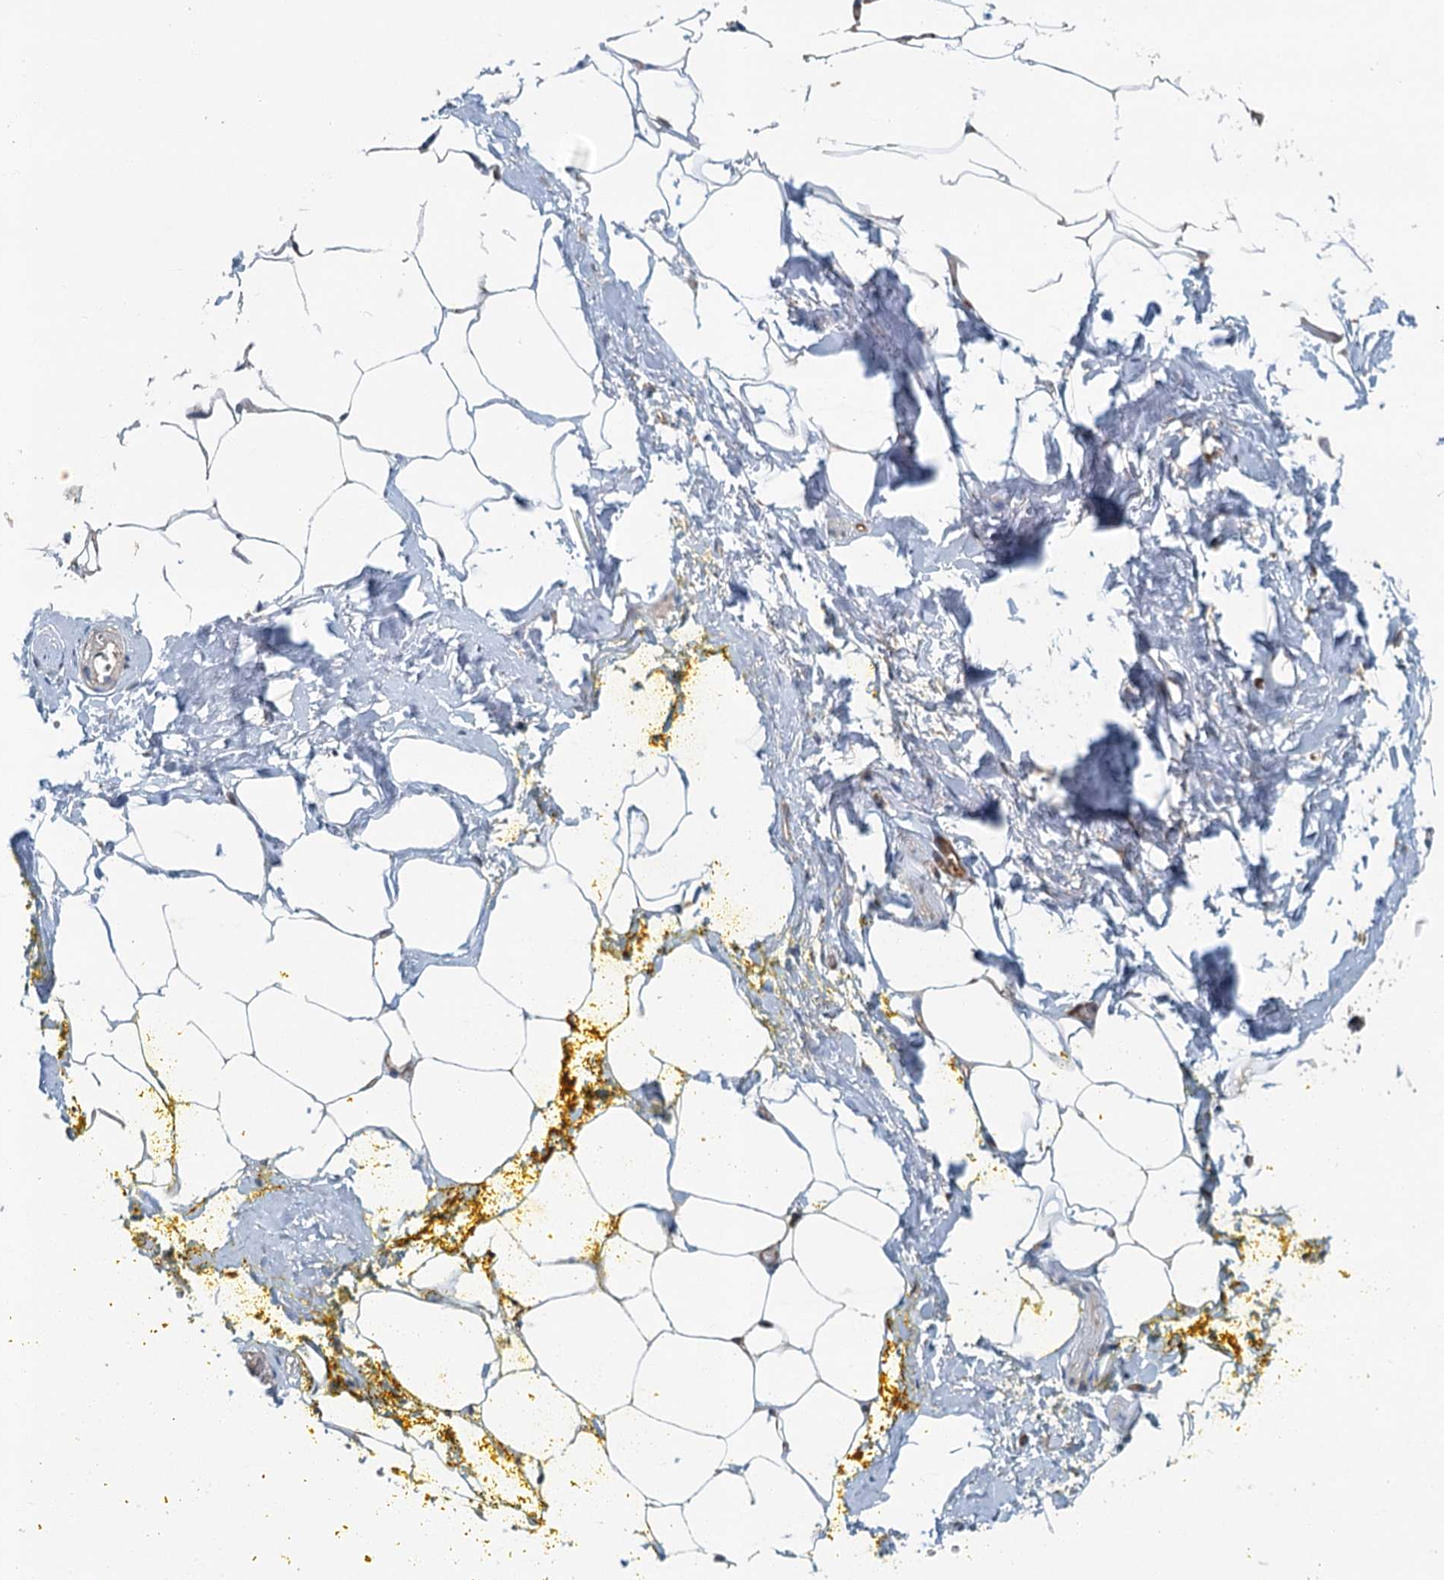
{"staining": {"intensity": "weak", "quantity": "<25%", "location": "cytoplasmic/membranous"}, "tissue": "adipose tissue", "cell_type": "Adipocytes", "image_type": "normal", "snomed": [{"axis": "morphology", "description": "Normal tissue, NOS"}, {"axis": "morphology", "description": "Adenocarcinoma, Low grade"}, {"axis": "topography", "description": "Prostate"}, {"axis": "topography", "description": "Peripheral nerve tissue"}], "caption": "IHC image of benign adipose tissue stained for a protein (brown), which shows no staining in adipocytes. The staining was performed using DAB (3,3'-diaminobenzidine) to visualize the protein expression in brown, while the nuclei were stained in blue with hematoxylin (Magnification: 20x).", "gene": "ZNF527", "patient": {"sex": "male", "age": 63}}